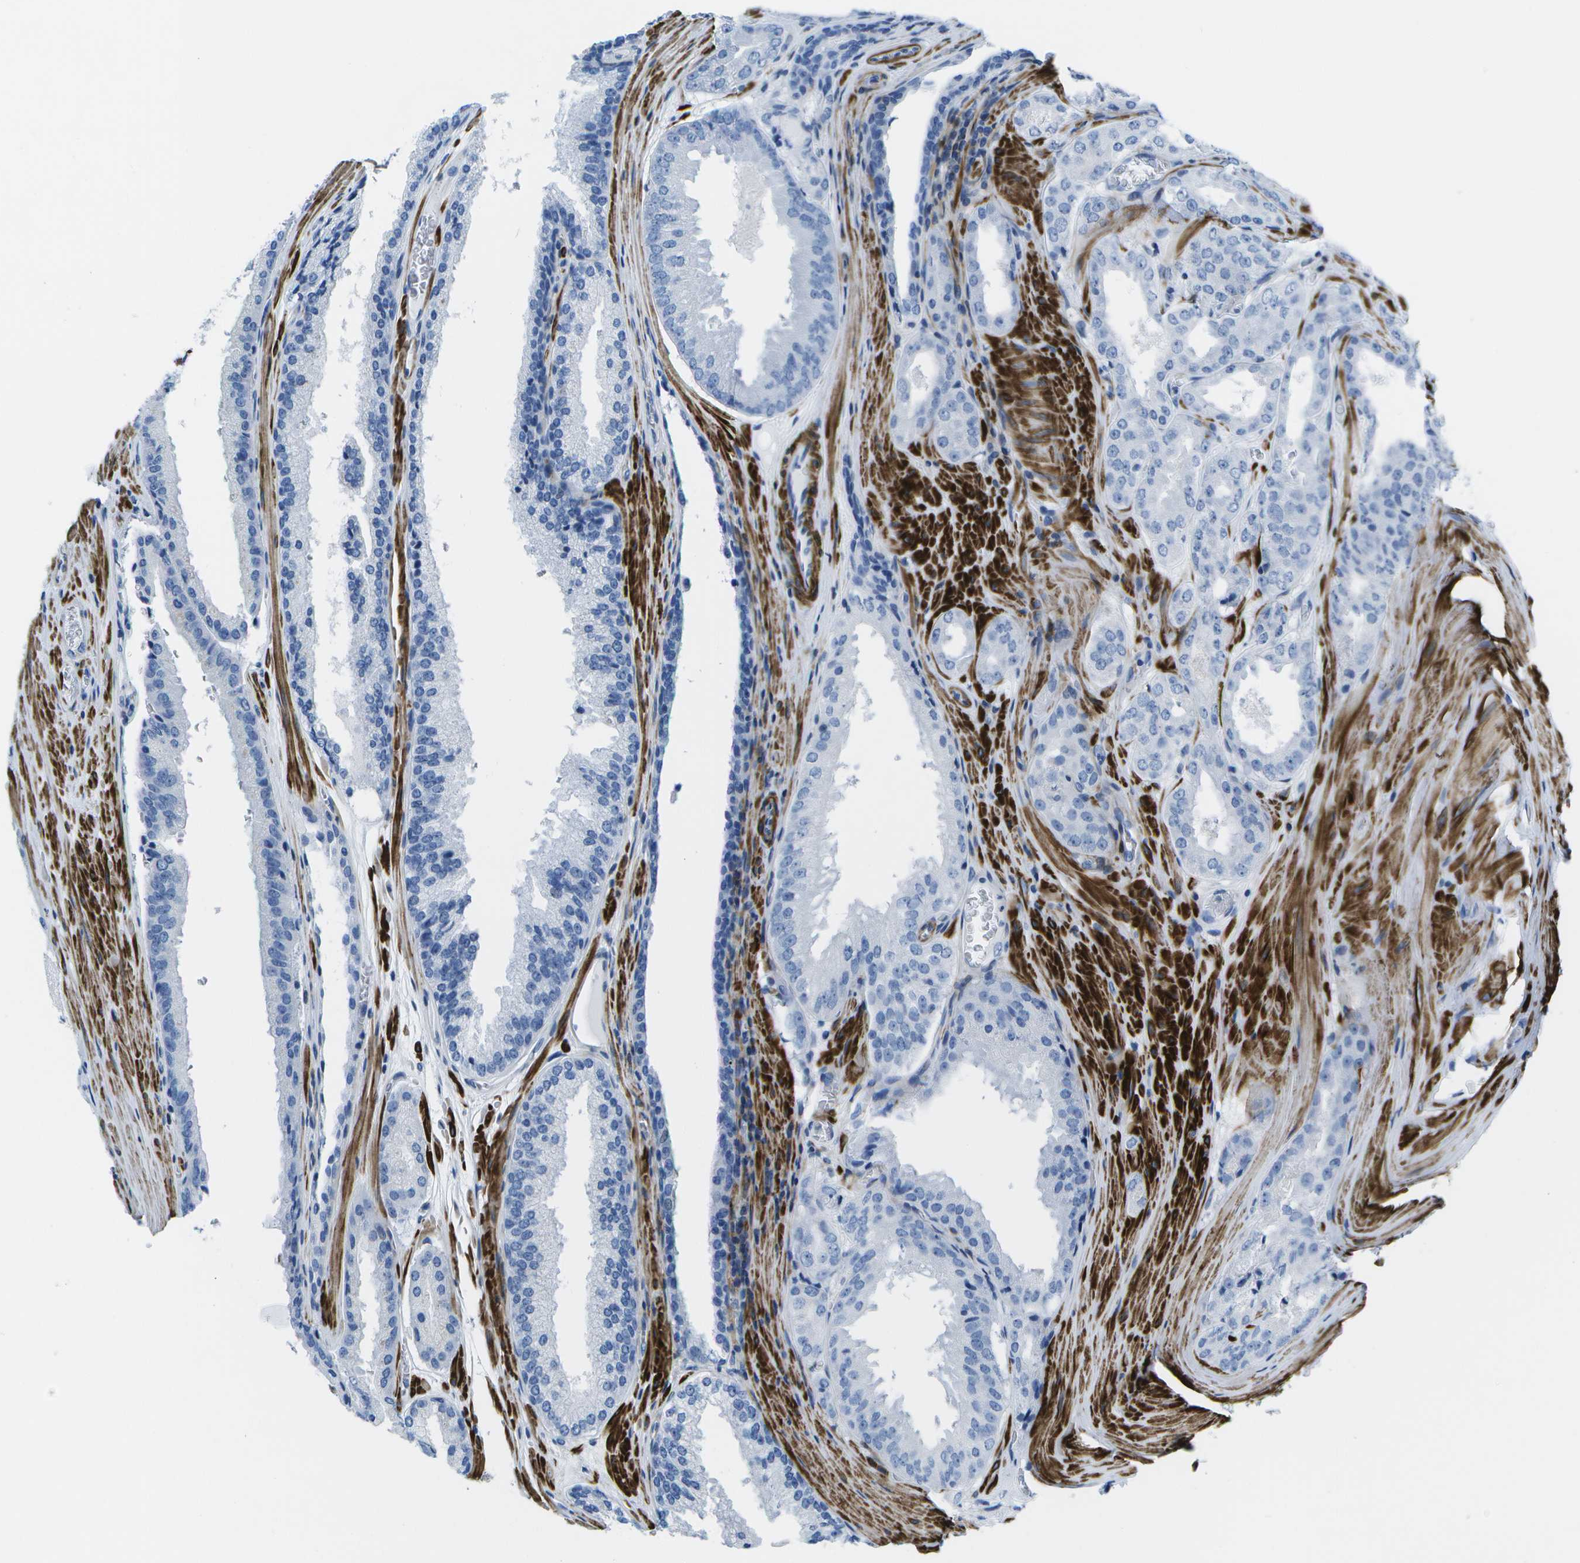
{"staining": {"intensity": "negative", "quantity": "none", "location": "none"}, "tissue": "prostate cancer", "cell_type": "Tumor cells", "image_type": "cancer", "snomed": [{"axis": "morphology", "description": "Adenocarcinoma, High grade"}, {"axis": "topography", "description": "Prostate"}], "caption": "There is no significant staining in tumor cells of high-grade adenocarcinoma (prostate).", "gene": "ADGRG6", "patient": {"sex": "male", "age": 65}}